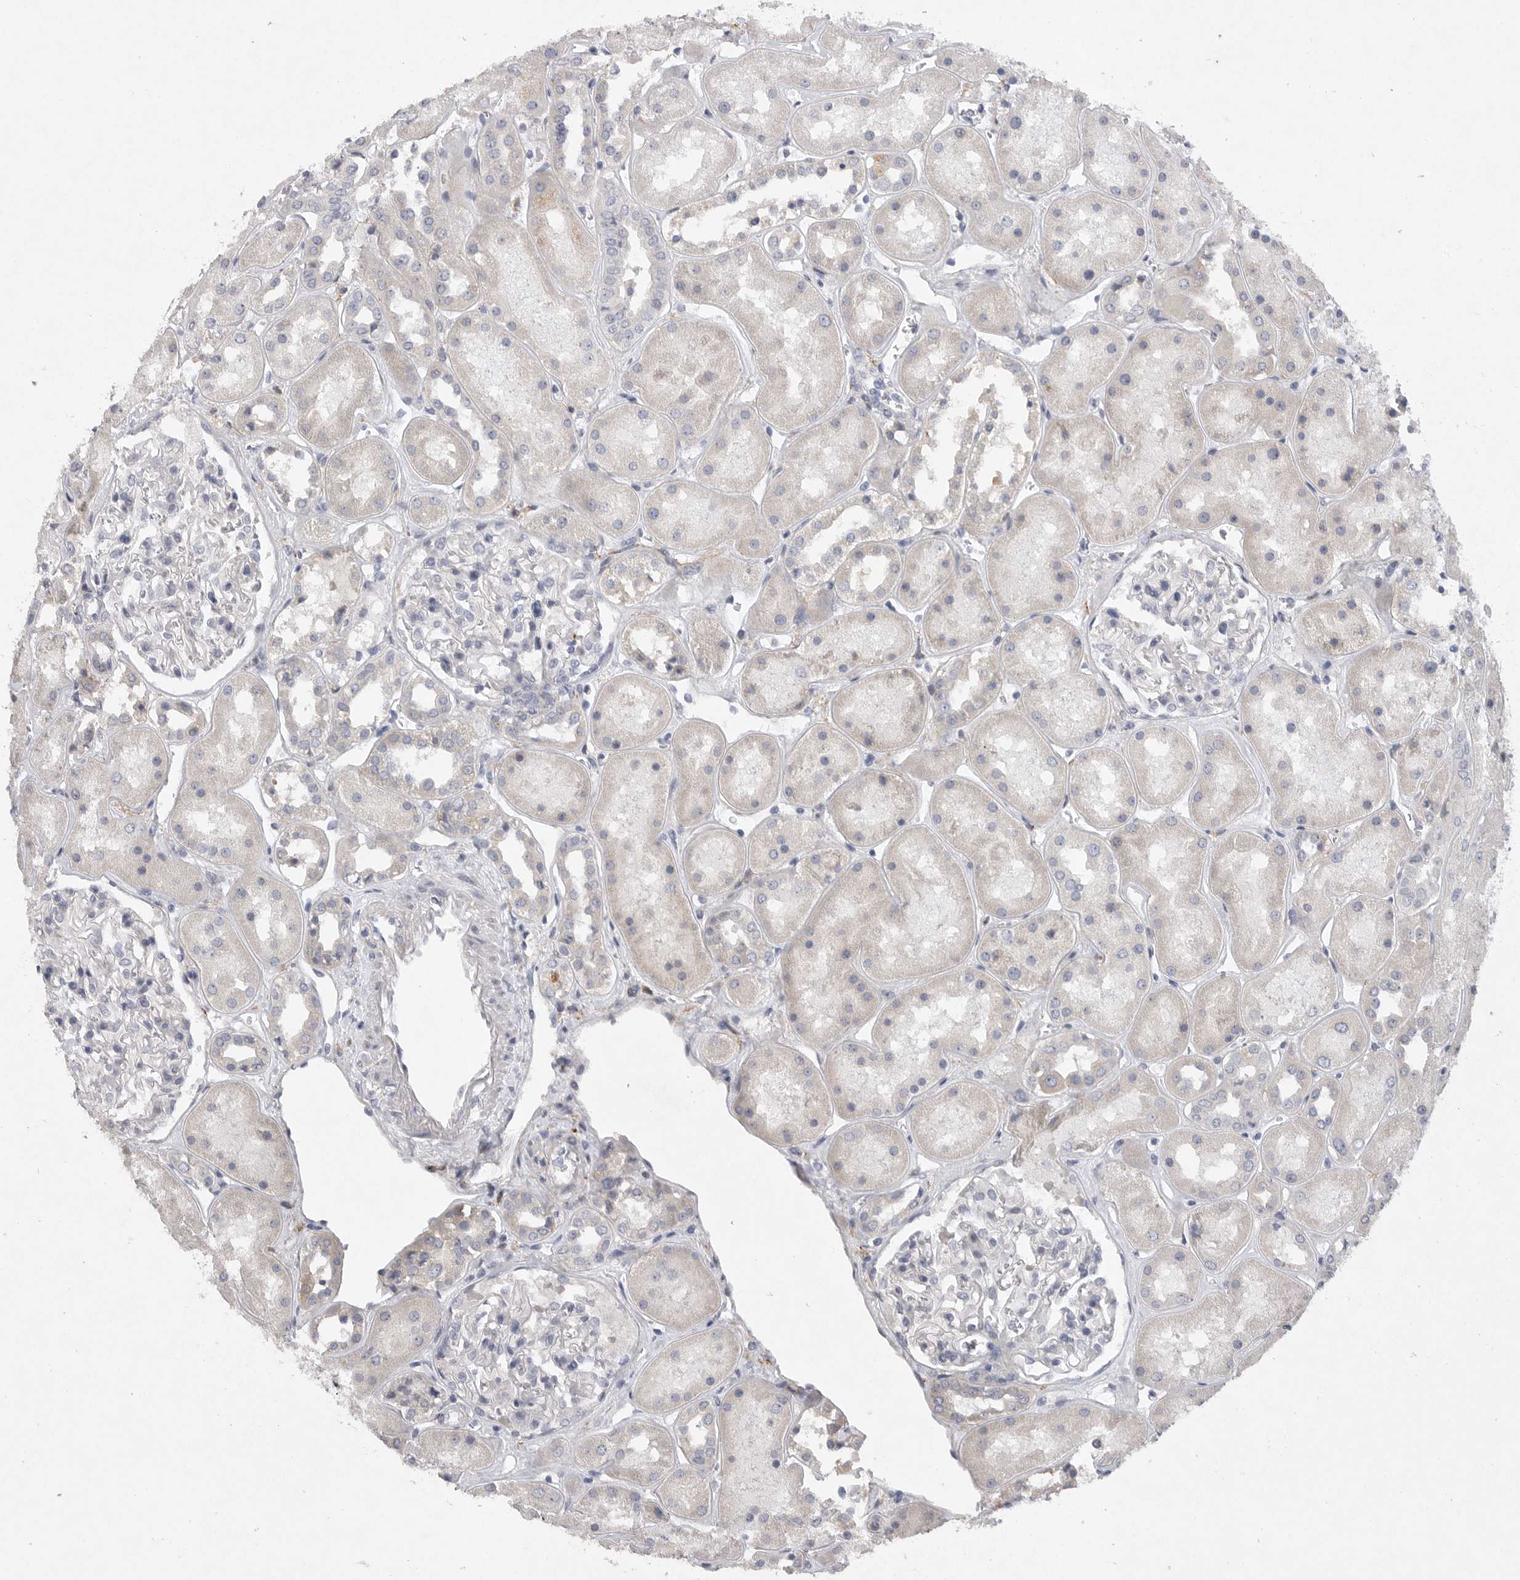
{"staining": {"intensity": "negative", "quantity": "none", "location": "none"}, "tissue": "kidney", "cell_type": "Cells in glomeruli", "image_type": "normal", "snomed": [{"axis": "morphology", "description": "Normal tissue, NOS"}, {"axis": "topography", "description": "Kidney"}], "caption": "This micrograph is of normal kidney stained with immunohistochemistry to label a protein in brown with the nuclei are counter-stained blue. There is no staining in cells in glomeruli.", "gene": "EDEM3", "patient": {"sex": "male", "age": 70}}